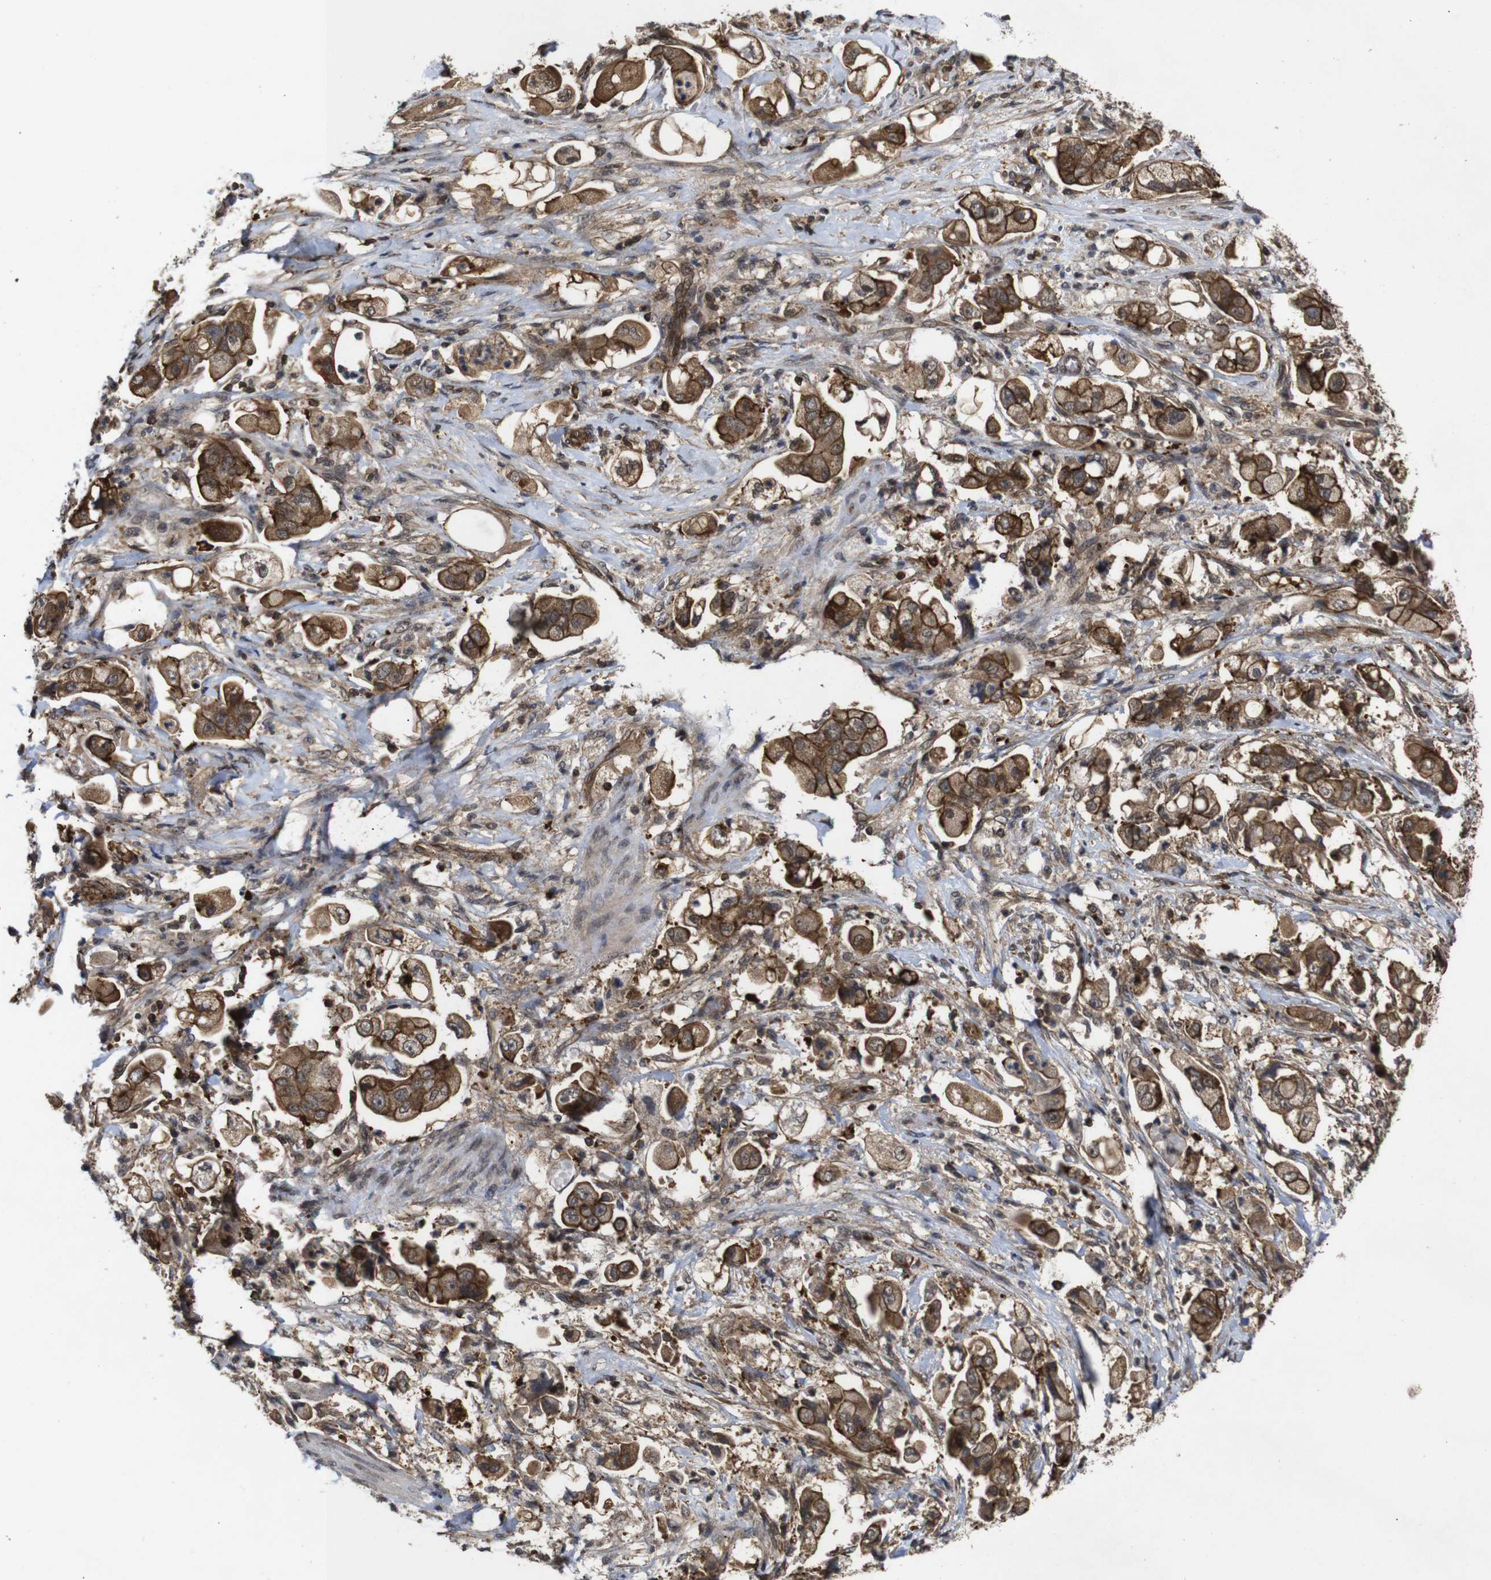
{"staining": {"intensity": "strong", "quantity": ">75%", "location": "cytoplasmic/membranous"}, "tissue": "stomach cancer", "cell_type": "Tumor cells", "image_type": "cancer", "snomed": [{"axis": "morphology", "description": "Adenocarcinoma, NOS"}, {"axis": "topography", "description": "Stomach"}], "caption": "Protein staining of stomach cancer (adenocarcinoma) tissue reveals strong cytoplasmic/membranous staining in about >75% of tumor cells.", "gene": "NANOS1", "patient": {"sex": "male", "age": 62}}